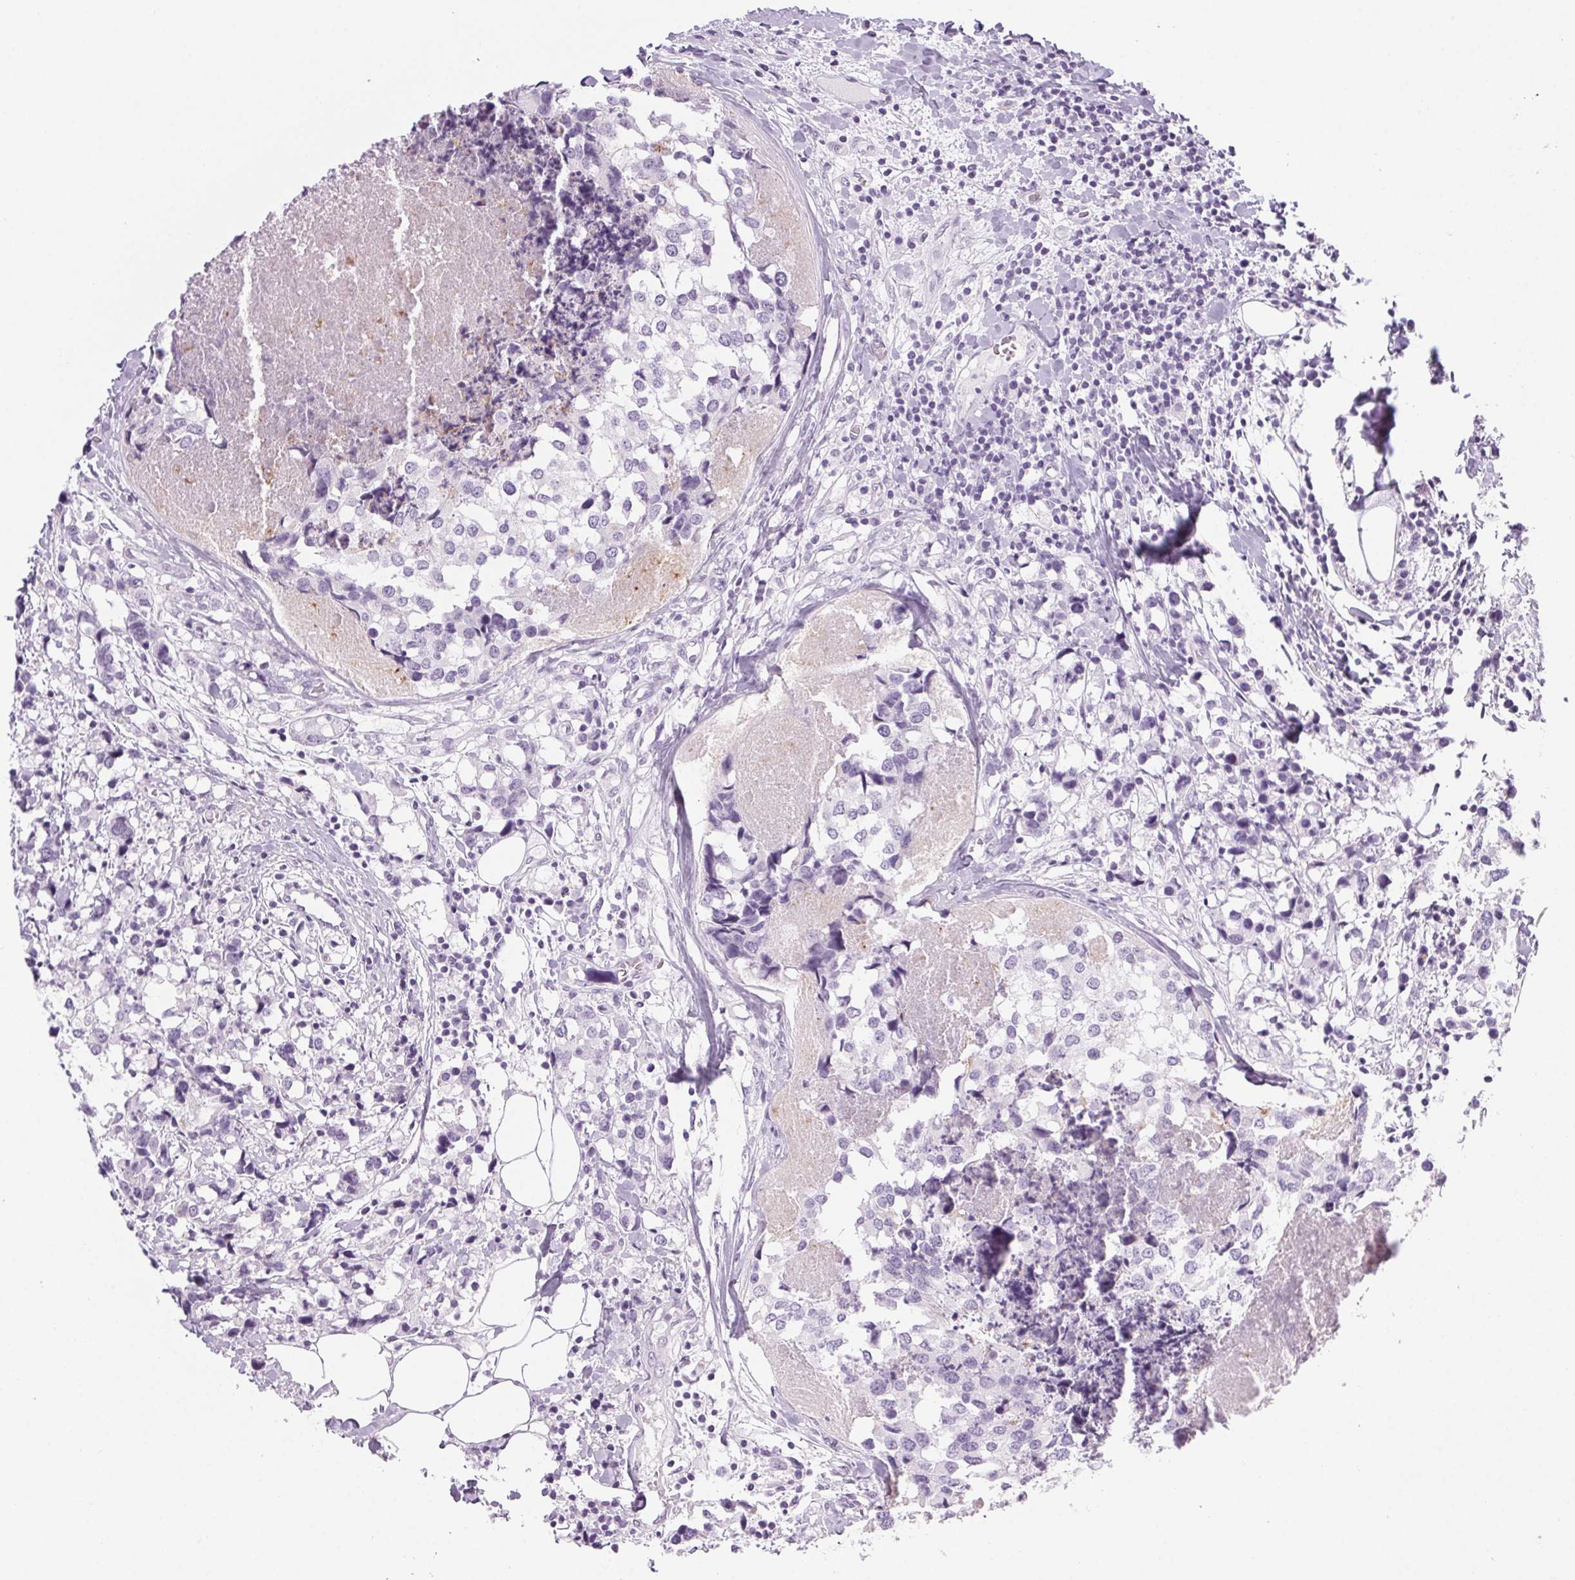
{"staining": {"intensity": "negative", "quantity": "none", "location": "none"}, "tissue": "breast cancer", "cell_type": "Tumor cells", "image_type": "cancer", "snomed": [{"axis": "morphology", "description": "Lobular carcinoma"}, {"axis": "topography", "description": "Breast"}], "caption": "Immunohistochemistry (IHC) micrograph of neoplastic tissue: lobular carcinoma (breast) stained with DAB (3,3'-diaminobenzidine) displays no significant protein staining in tumor cells.", "gene": "LRP2", "patient": {"sex": "female", "age": 59}}